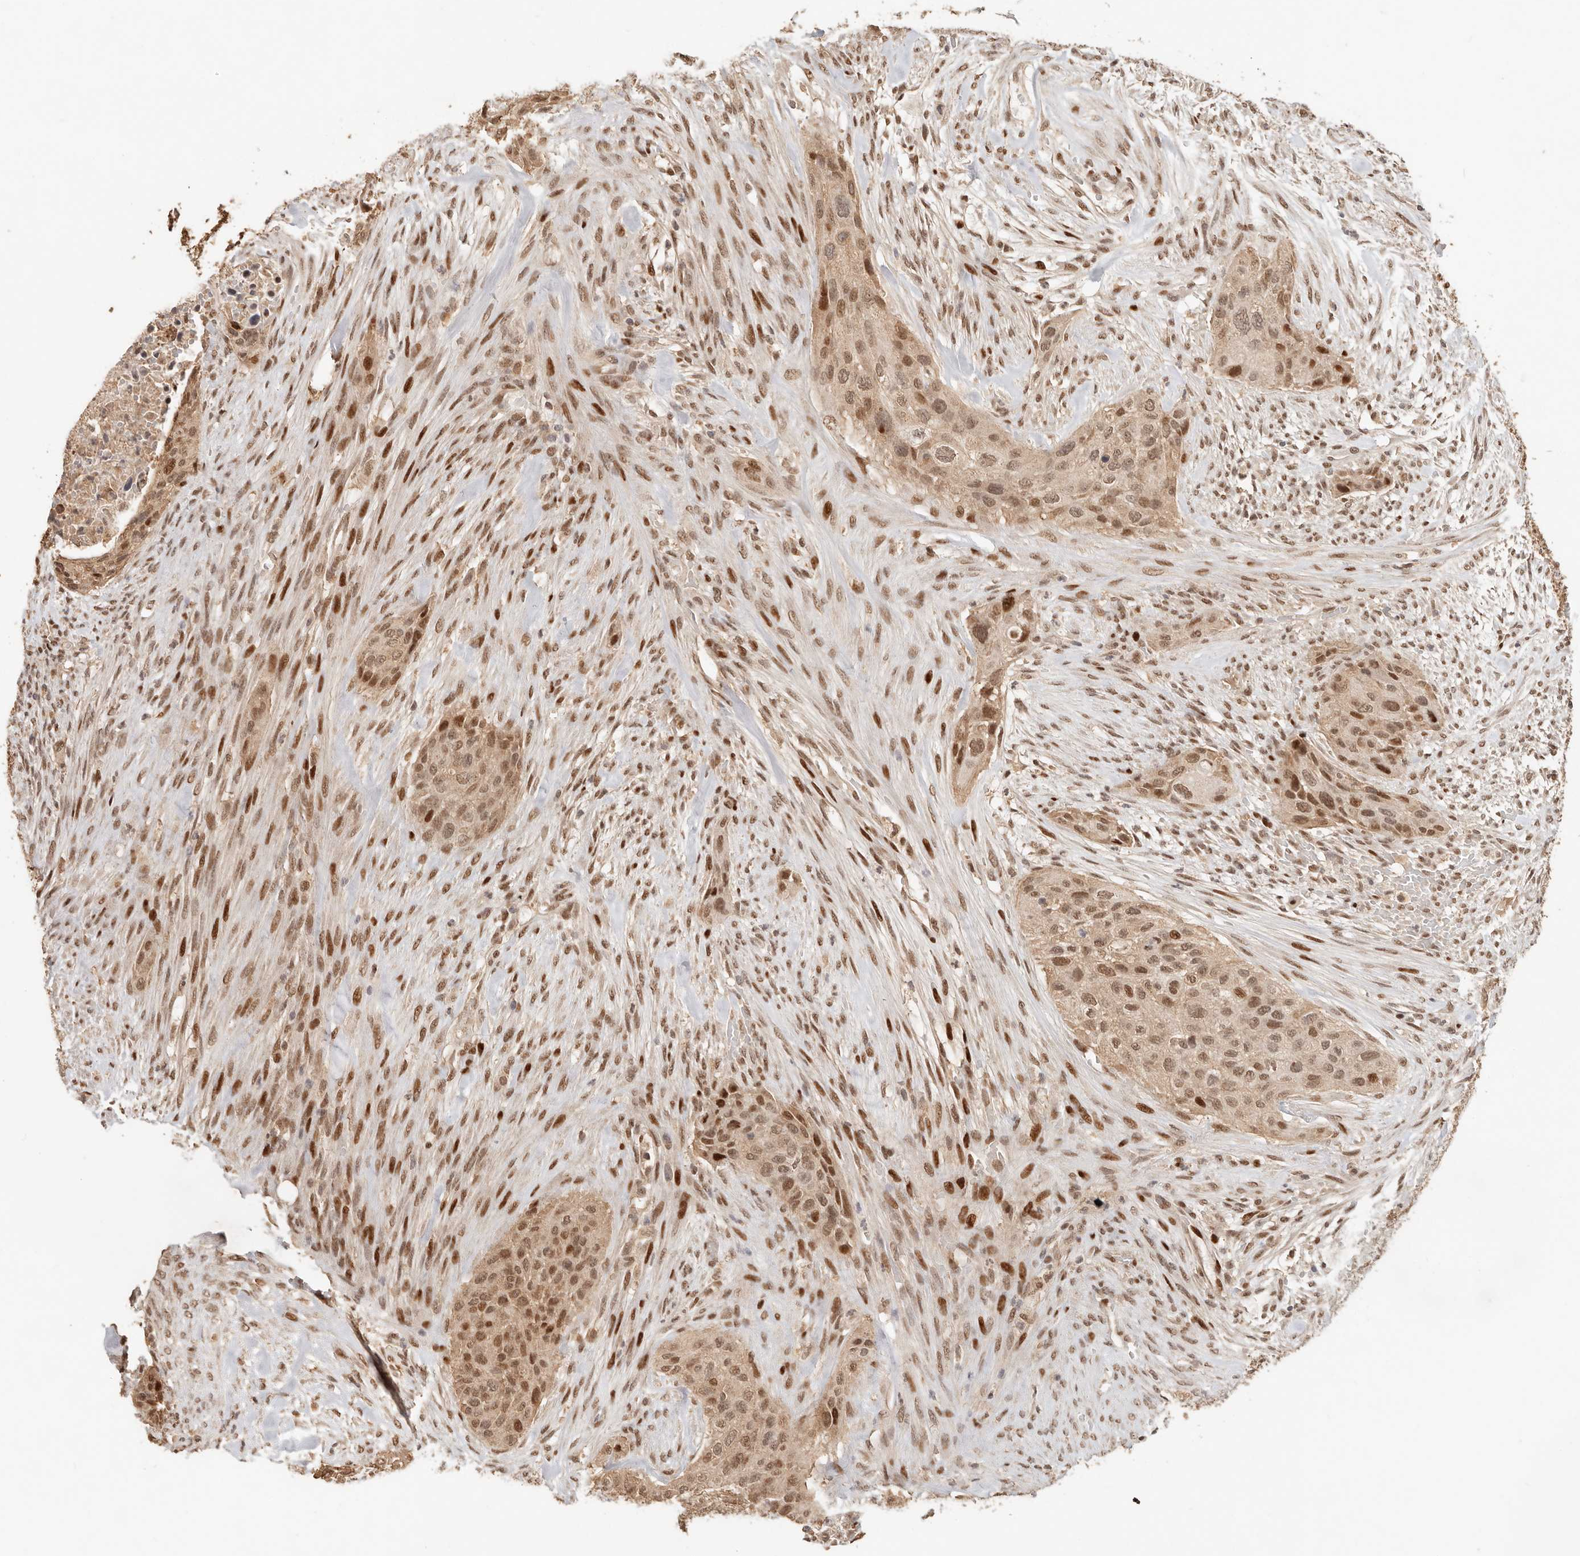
{"staining": {"intensity": "moderate", "quantity": ">75%", "location": "nuclear"}, "tissue": "urothelial cancer", "cell_type": "Tumor cells", "image_type": "cancer", "snomed": [{"axis": "morphology", "description": "Urothelial carcinoma, High grade"}, {"axis": "topography", "description": "Urinary bladder"}], "caption": "The micrograph displays a brown stain indicating the presence of a protein in the nuclear of tumor cells in urothelial carcinoma (high-grade).", "gene": "NPAS2", "patient": {"sex": "male", "age": 35}}